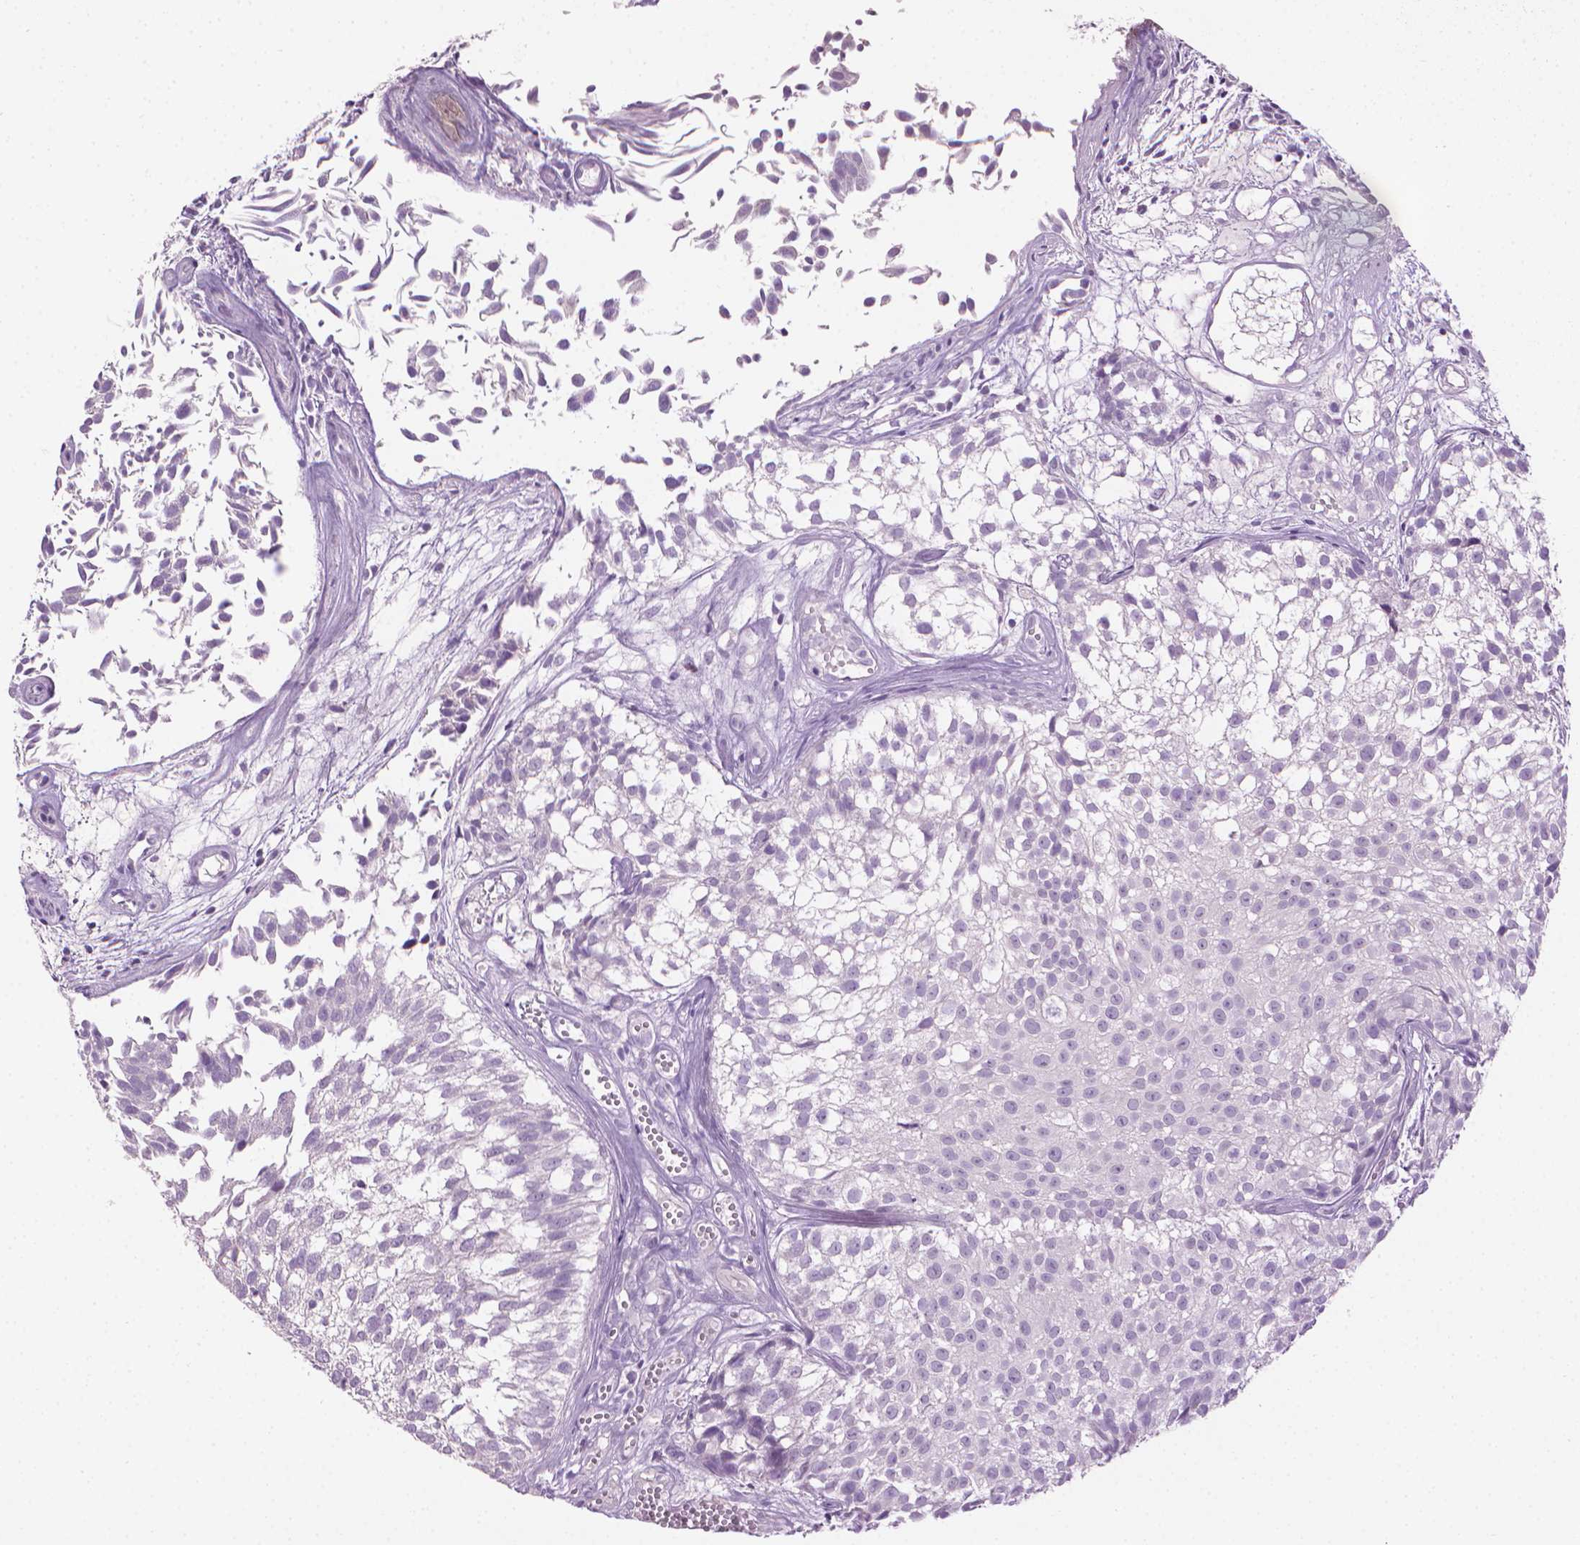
{"staining": {"intensity": "negative", "quantity": "none", "location": "none"}, "tissue": "urothelial cancer", "cell_type": "Tumor cells", "image_type": "cancer", "snomed": [{"axis": "morphology", "description": "Urothelial carcinoma, Low grade"}, {"axis": "topography", "description": "Urinary bladder"}], "caption": "This image is of urothelial carcinoma (low-grade) stained with immunohistochemistry to label a protein in brown with the nuclei are counter-stained blue. There is no staining in tumor cells.", "gene": "MLANA", "patient": {"sex": "male", "age": 70}}